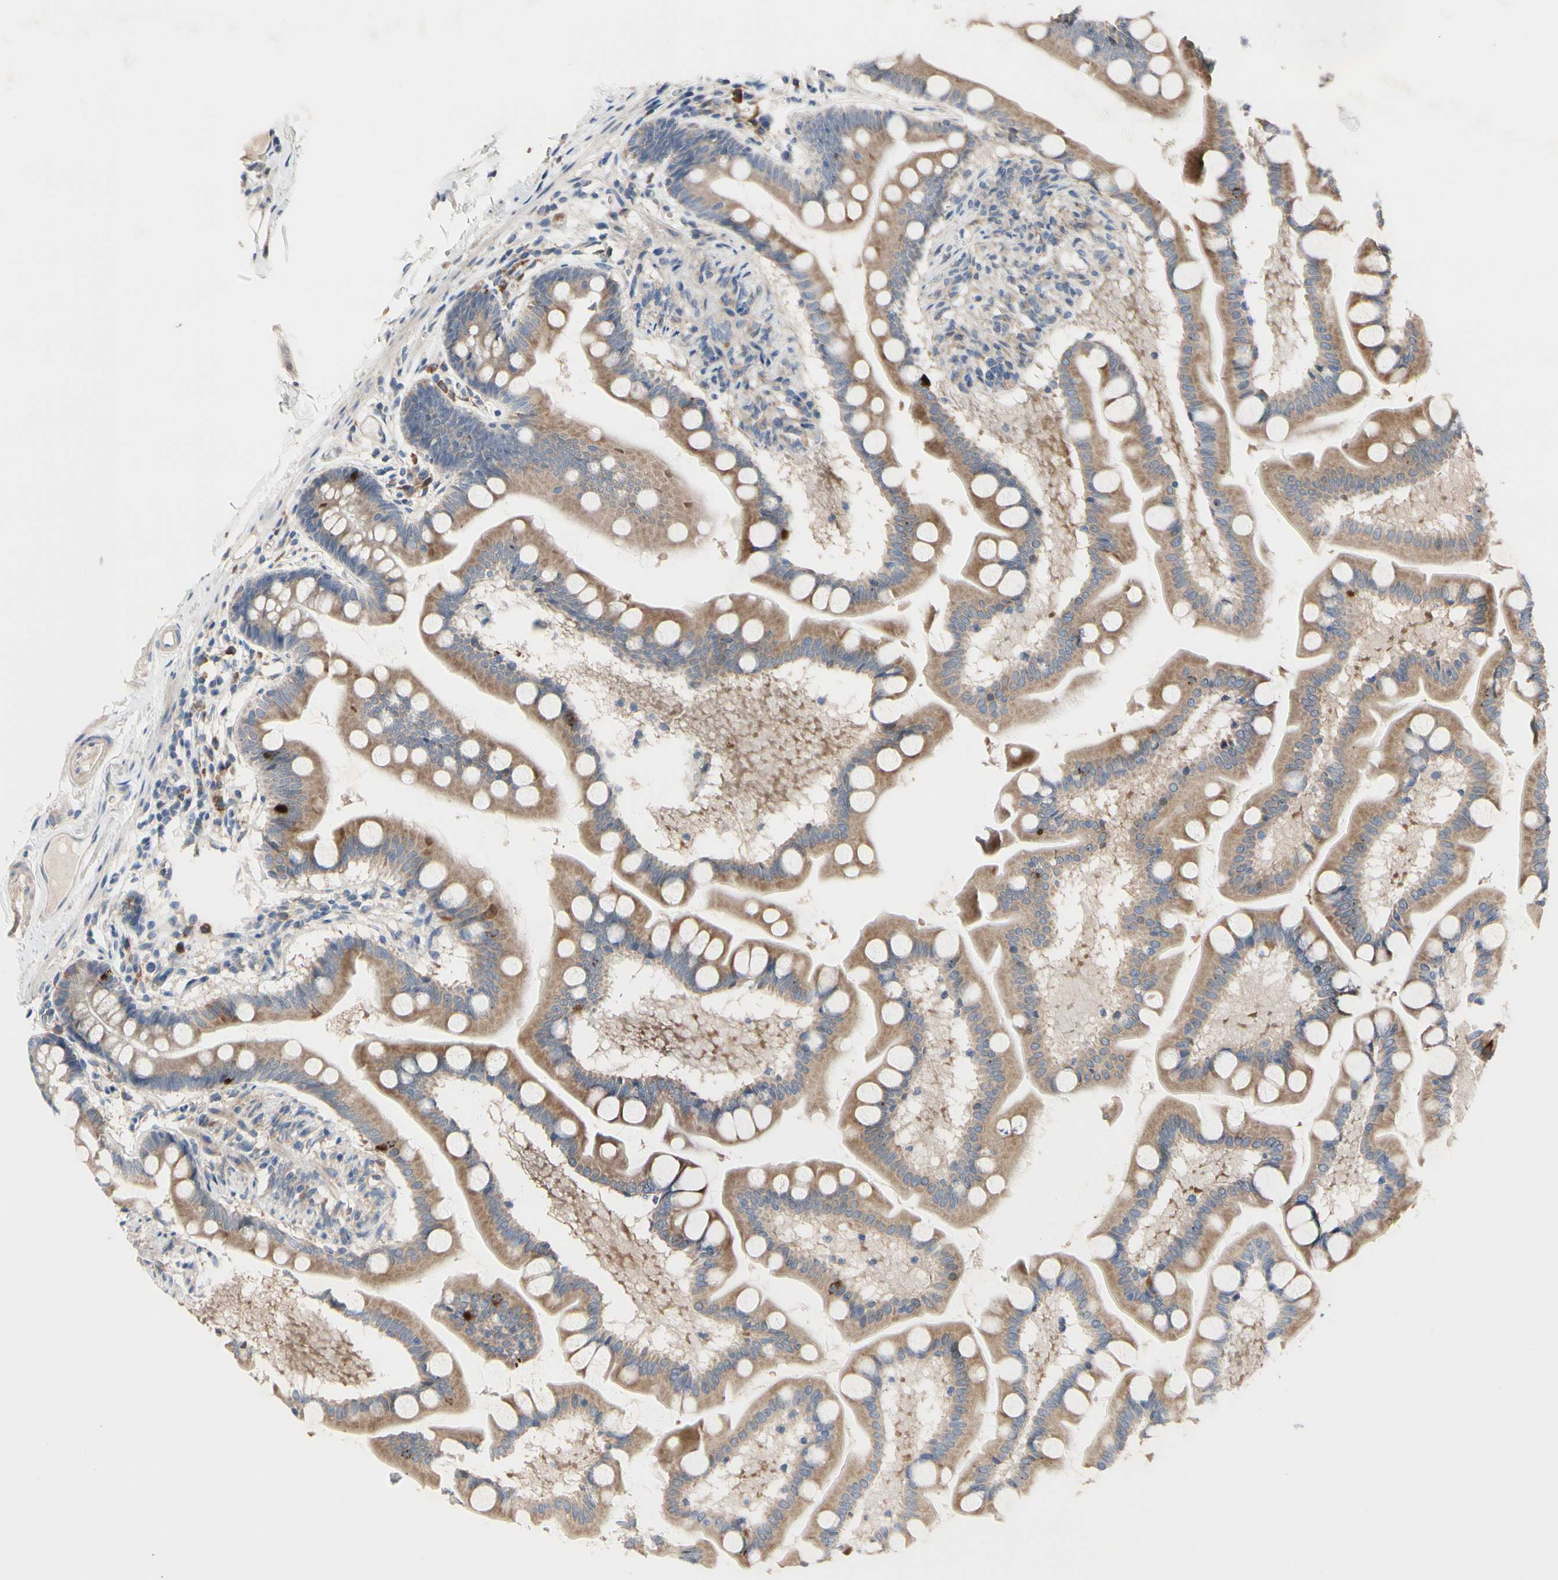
{"staining": {"intensity": "moderate", "quantity": ">75%", "location": "cytoplasmic/membranous"}, "tissue": "small intestine", "cell_type": "Glandular cells", "image_type": "normal", "snomed": [{"axis": "morphology", "description": "Normal tissue, NOS"}, {"axis": "topography", "description": "Small intestine"}], "caption": "A high-resolution micrograph shows IHC staining of benign small intestine, which demonstrates moderate cytoplasmic/membranous staining in approximately >75% of glandular cells. (DAB = brown stain, brightfield microscopy at high magnification).", "gene": "TTC14", "patient": {"sex": "male", "age": 41}}